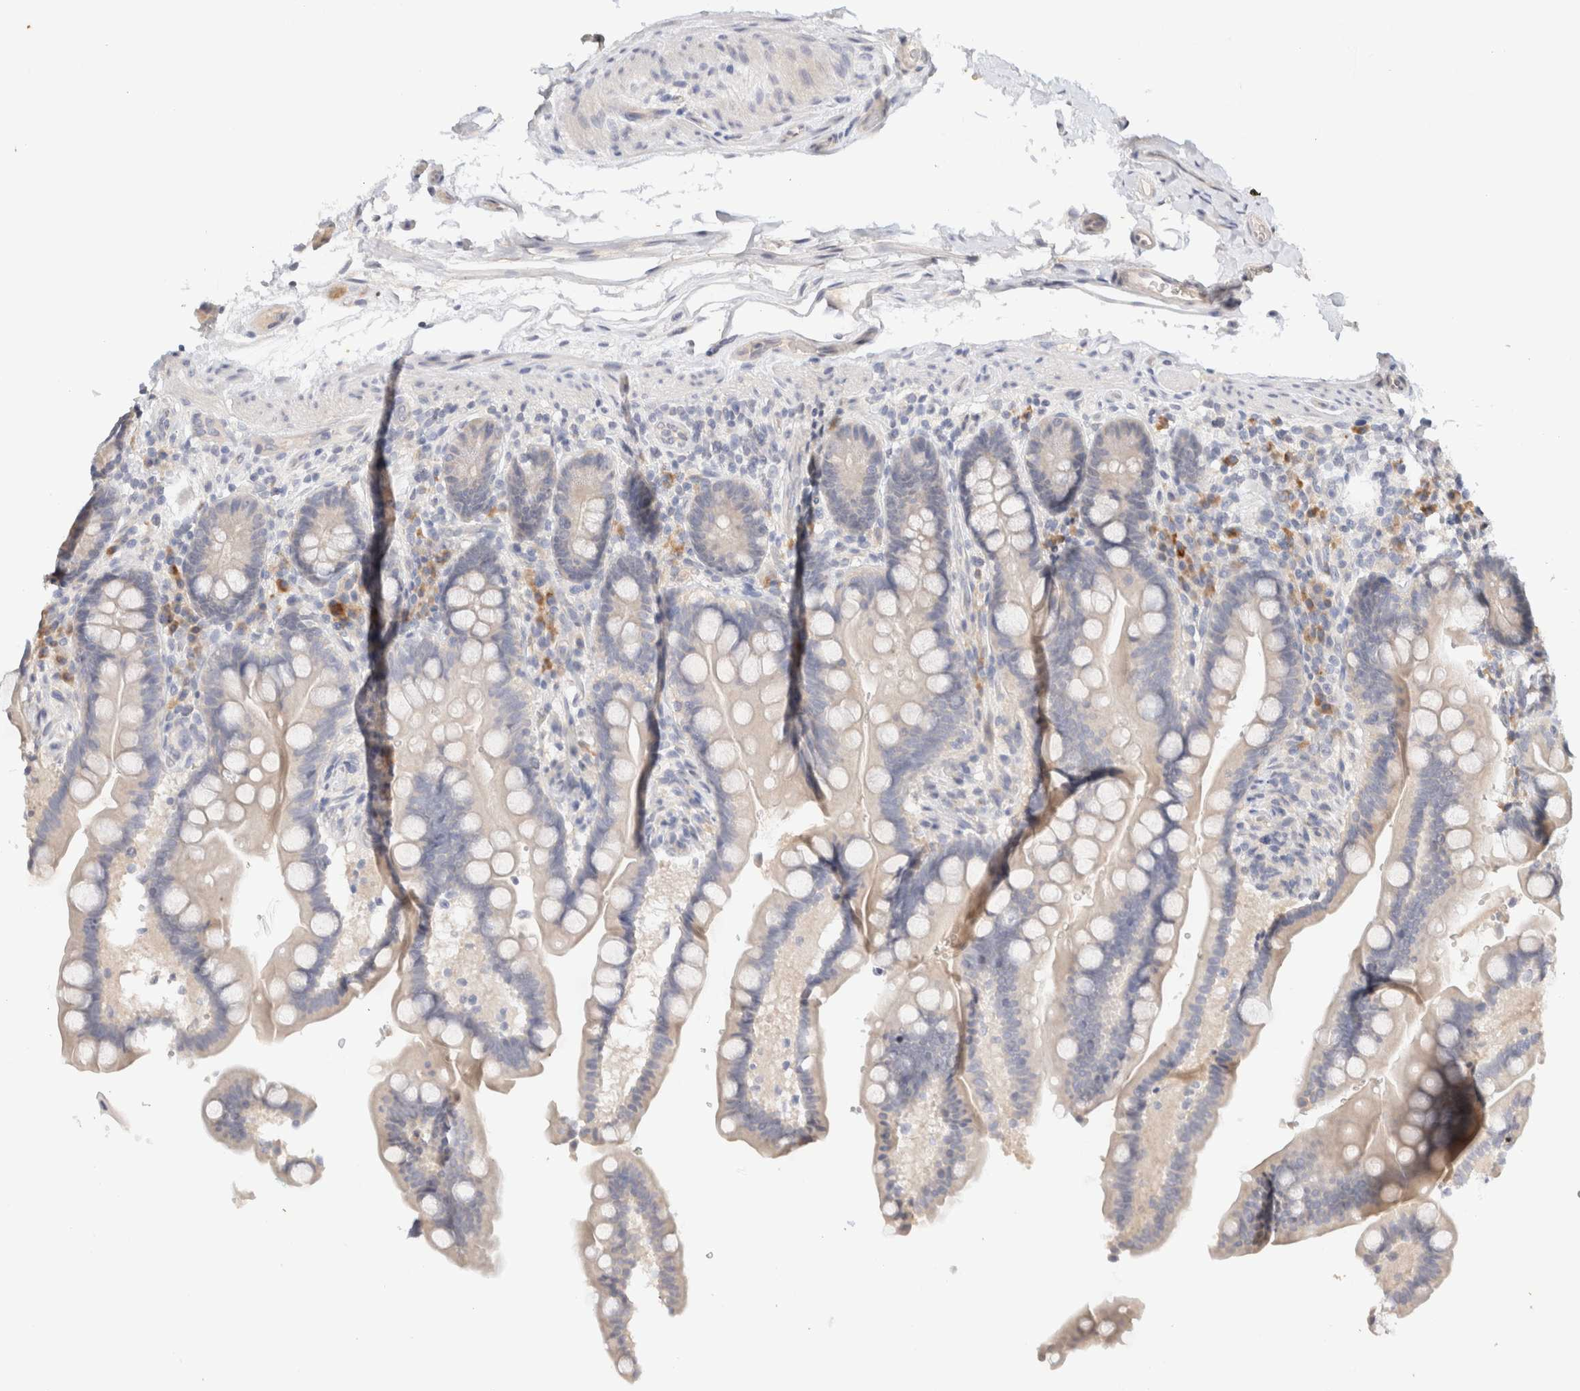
{"staining": {"intensity": "weak", "quantity": "25%-75%", "location": "cytoplasmic/membranous"}, "tissue": "colon", "cell_type": "Endothelial cells", "image_type": "normal", "snomed": [{"axis": "morphology", "description": "Normal tissue, NOS"}, {"axis": "topography", "description": "Smooth muscle"}, {"axis": "topography", "description": "Colon"}], "caption": "Immunohistochemistry histopathology image of unremarkable colon: human colon stained using IHC exhibits low levels of weak protein expression localized specifically in the cytoplasmic/membranous of endothelial cells, appearing as a cytoplasmic/membranous brown color.", "gene": "SPRTN", "patient": {"sex": "male", "age": 73}}